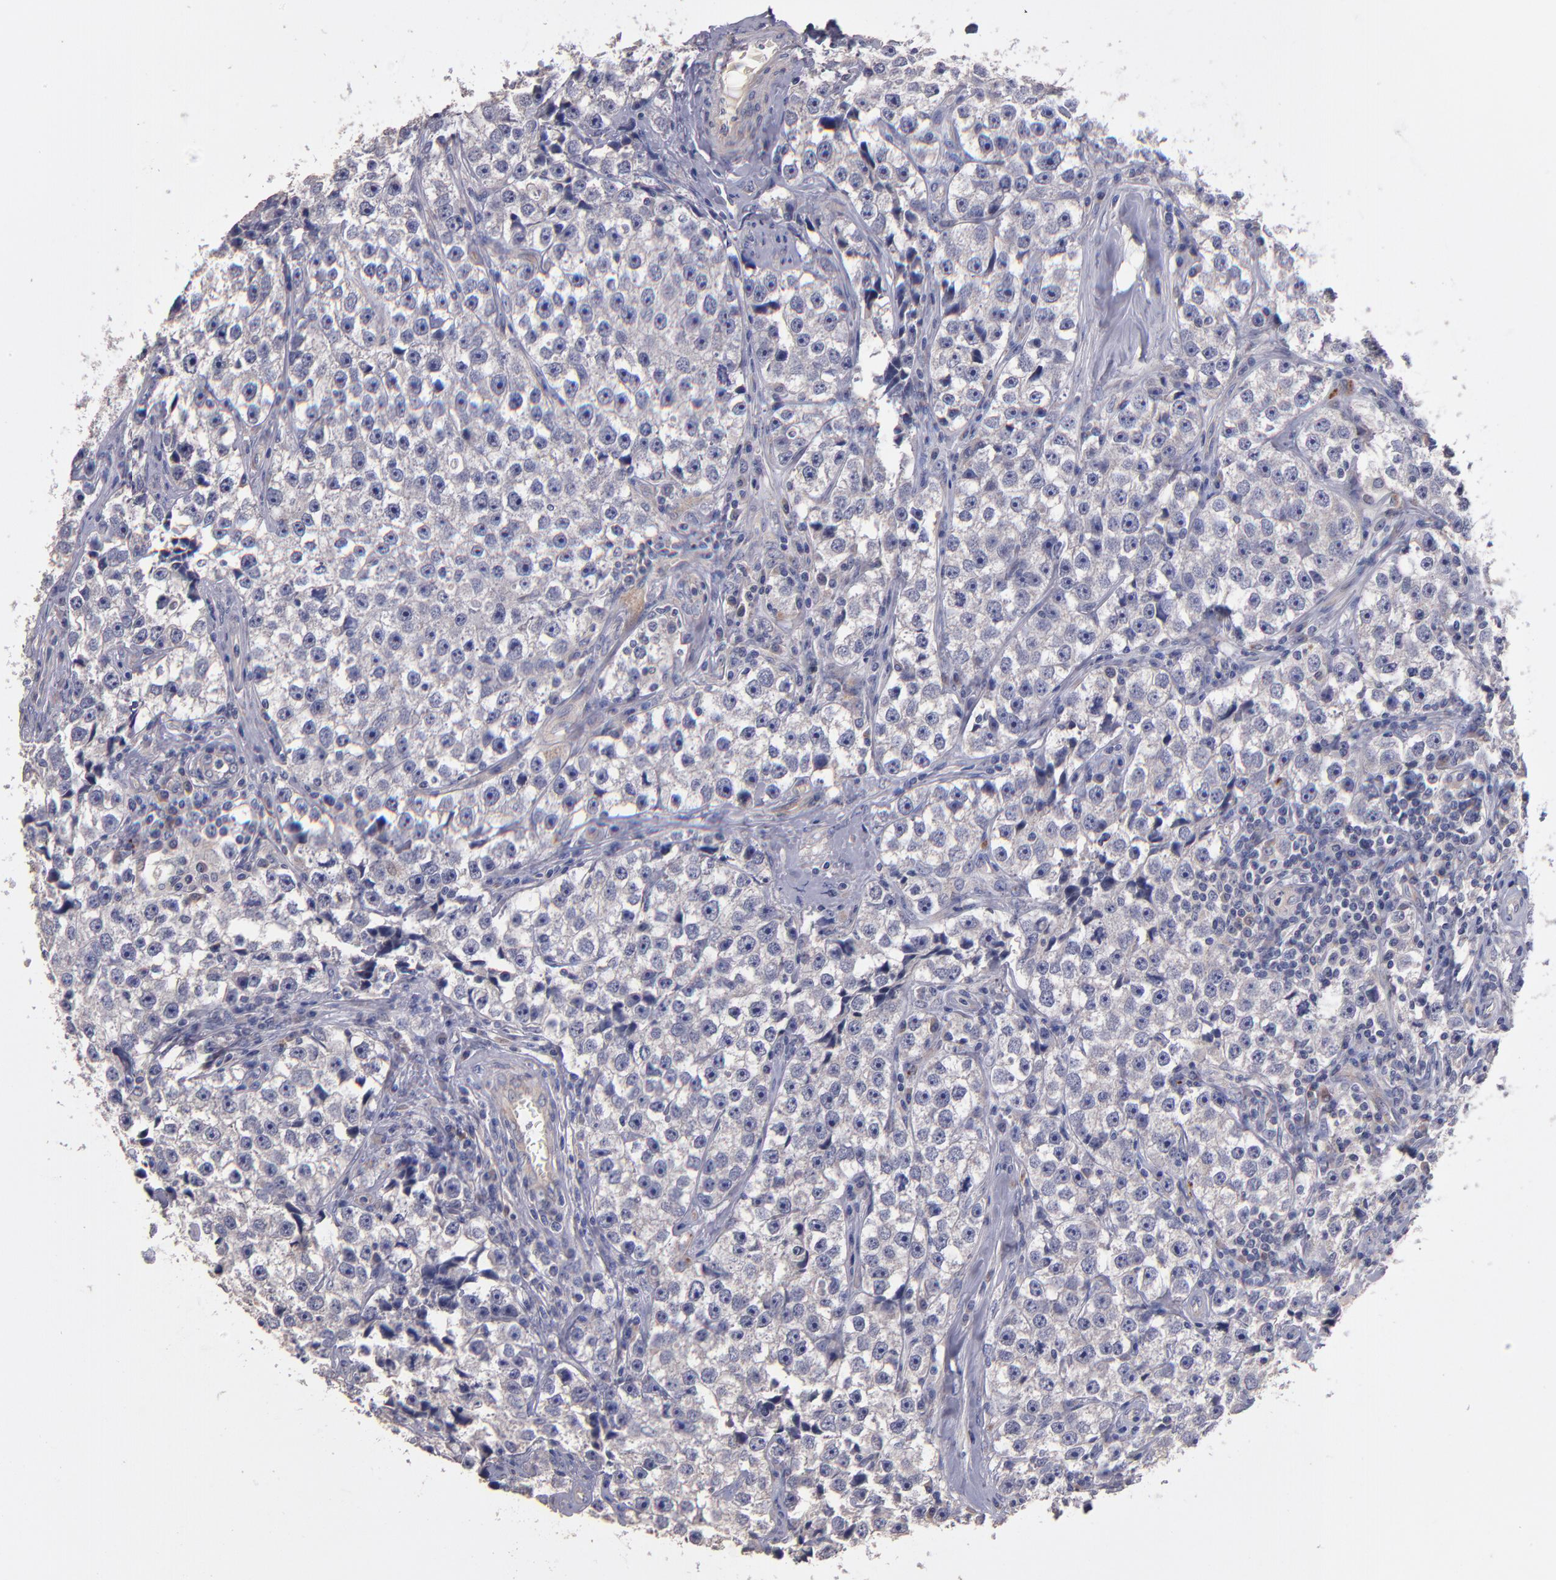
{"staining": {"intensity": "negative", "quantity": "none", "location": "none"}, "tissue": "testis cancer", "cell_type": "Tumor cells", "image_type": "cancer", "snomed": [{"axis": "morphology", "description": "Seminoma, NOS"}, {"axis": "topography", "description": "Testis"}], "caption": "Immunohistochemical staining of testis seminoma demonstrates no significant expression in tumor cells. Nuclei are stained in blue.", "gene": "MAGEE1", "patient": {"sex": "male", "age": 32}}